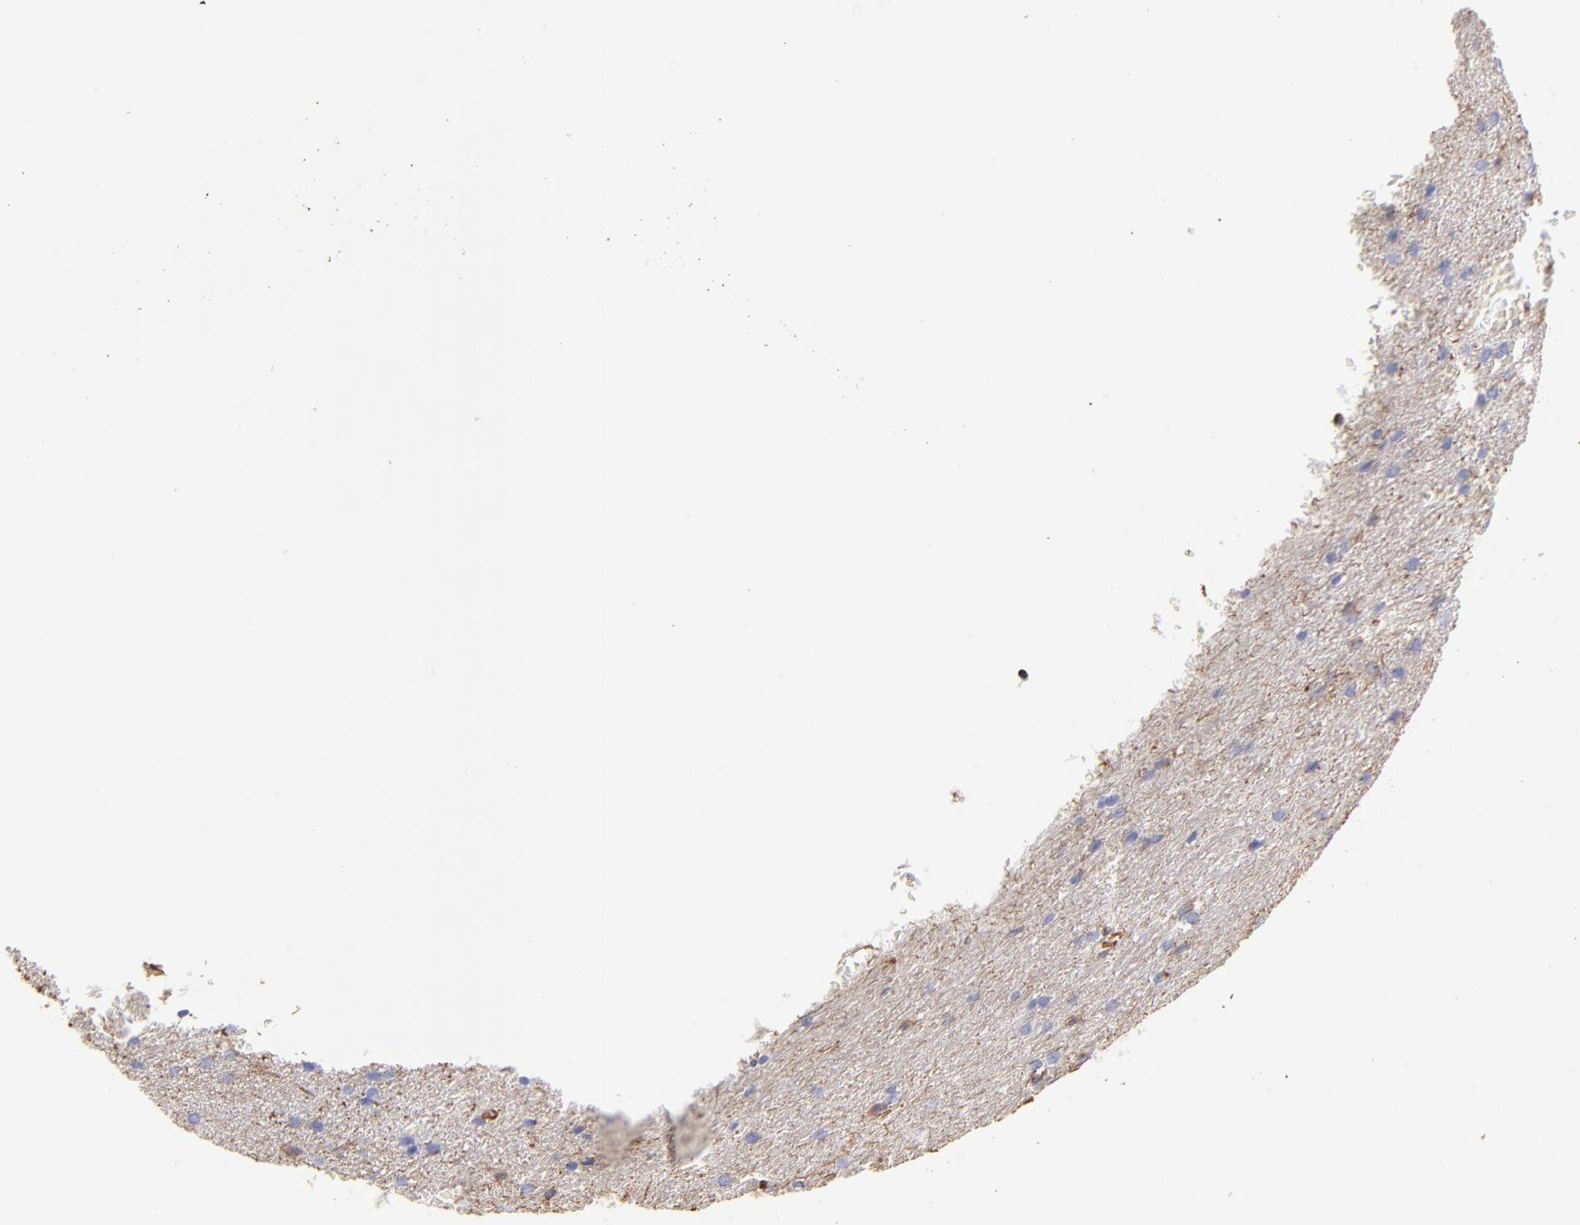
{"staining": {"intensity": "weak", "quantity": "25%-75%", "location": "cytoplasmic/membranous"}, "tissue": "glioma", "cell_type": "Tumor cells", "image_type": "cancer", "snomed": [{"axis": "morphology", "description": "Glioma, malignant, Low grade"}, {"axis": "topography", "description": "Brain"}], "caption": "Weak cytoplasmic/membranous expression for a protein is appreciated in about 25%-75% of tumor cells of malignant glioma (low-grade) using immunohistochemistry.", "gene": "PLEC", "patient": {"sex": "female", "age": 32}}